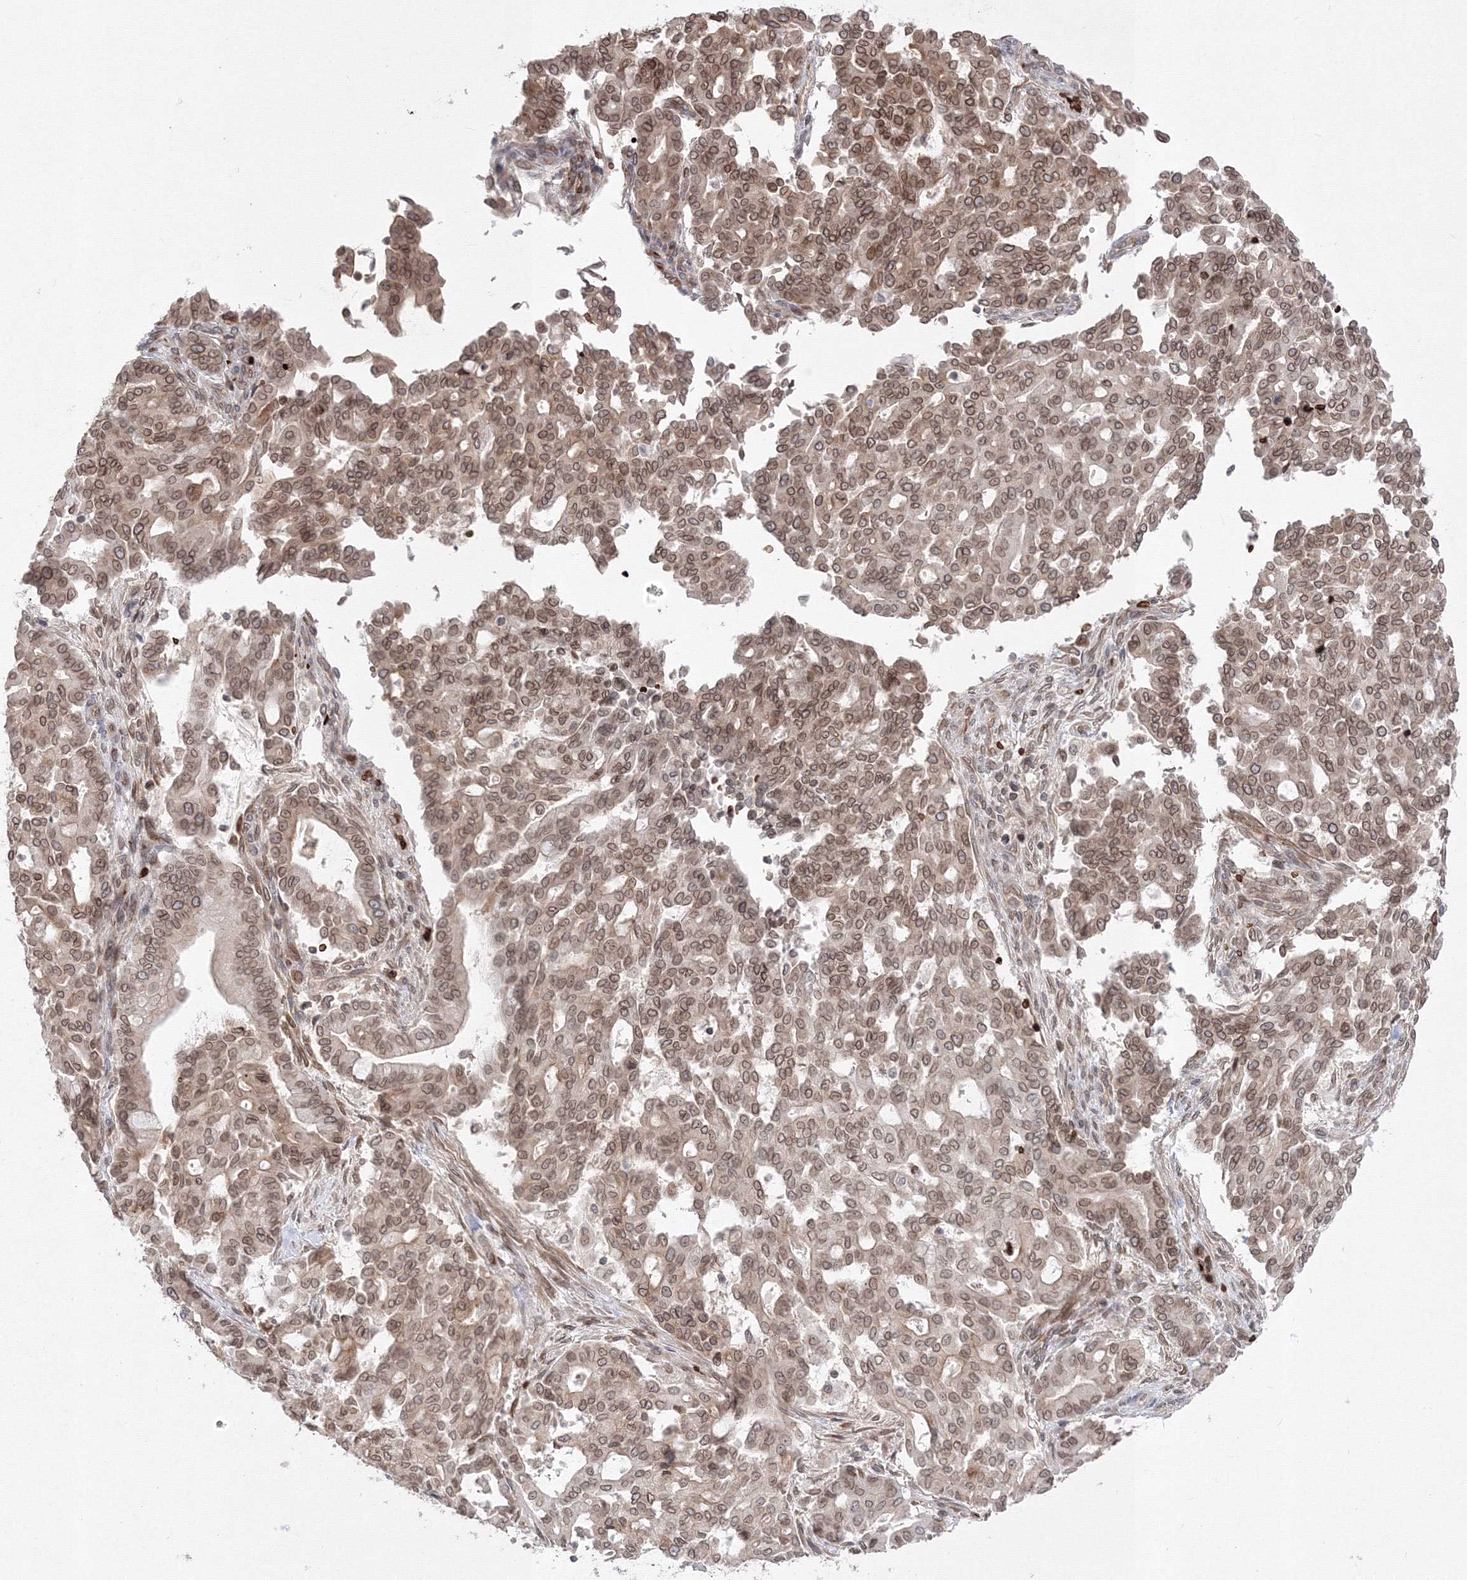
{"staining": {"intensity": "moderate", "quantity": ">75%", "location": "cytoplasmic/membranous,nuclear"}, "tissue": "pancreatic cancer", "cell_type": "Tumor cells", "image_type": "cancer", "snomed": [{"axis": "morphology", "description": "Adenocarcinoma, NOS"}, {"axis": "topography", "description": "Pancreas"}], "caption": "Pancreatic cancer (adenocarcinoma) tissue demonstrates moderate cytoplasmic/membranous and nuclear positivity in about >75% of tumor cells", "gene": "DNAJB2", "patient": {"sex": "male", "age": 63}}